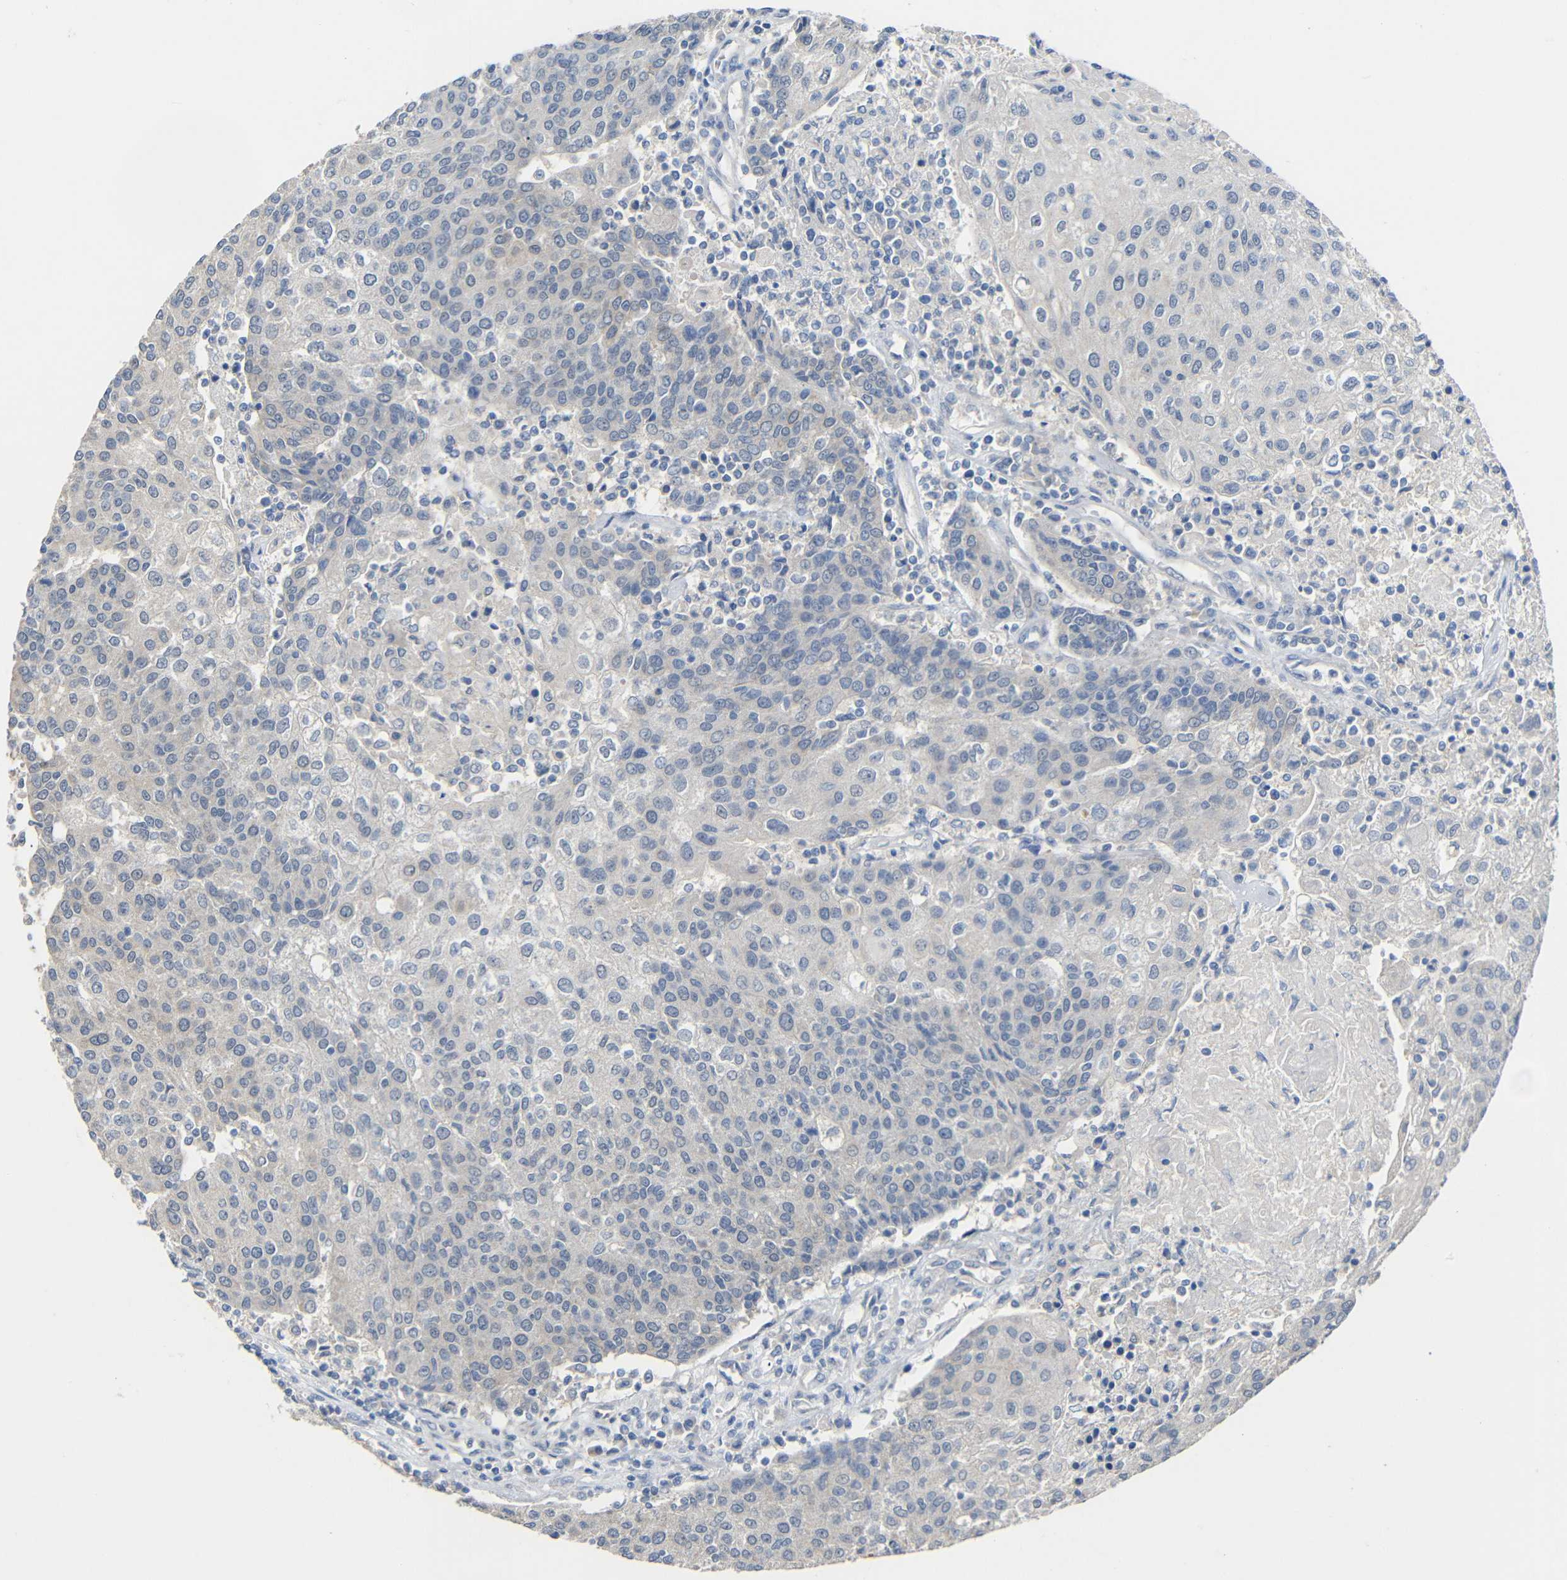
{"staining": {"intensity": "negative", "quantity": "none", "location": "none"}, "tissue": "urothelial cancer", "cell_type": "Tumor cells", "image_type": "cancer", "snomed": [{"axis": "morphology", "description": "Urothelial carcinoma, High grade"}, {"axis": "topography", "description": "Urinary bladder"}], "caption": "Protein analysis of urothelial carcinoma (high-grade) shows no significant positivity in tumor cells. The staining was performed using DAB (3,3'-diaminobenzidine) to visualize the protein expression in brown, while the nuclei were stained in blue with hematoxylin (Magnification: 20x).", "gene": "HNF1A", "patient": {"sex": "female", "age": 85}}